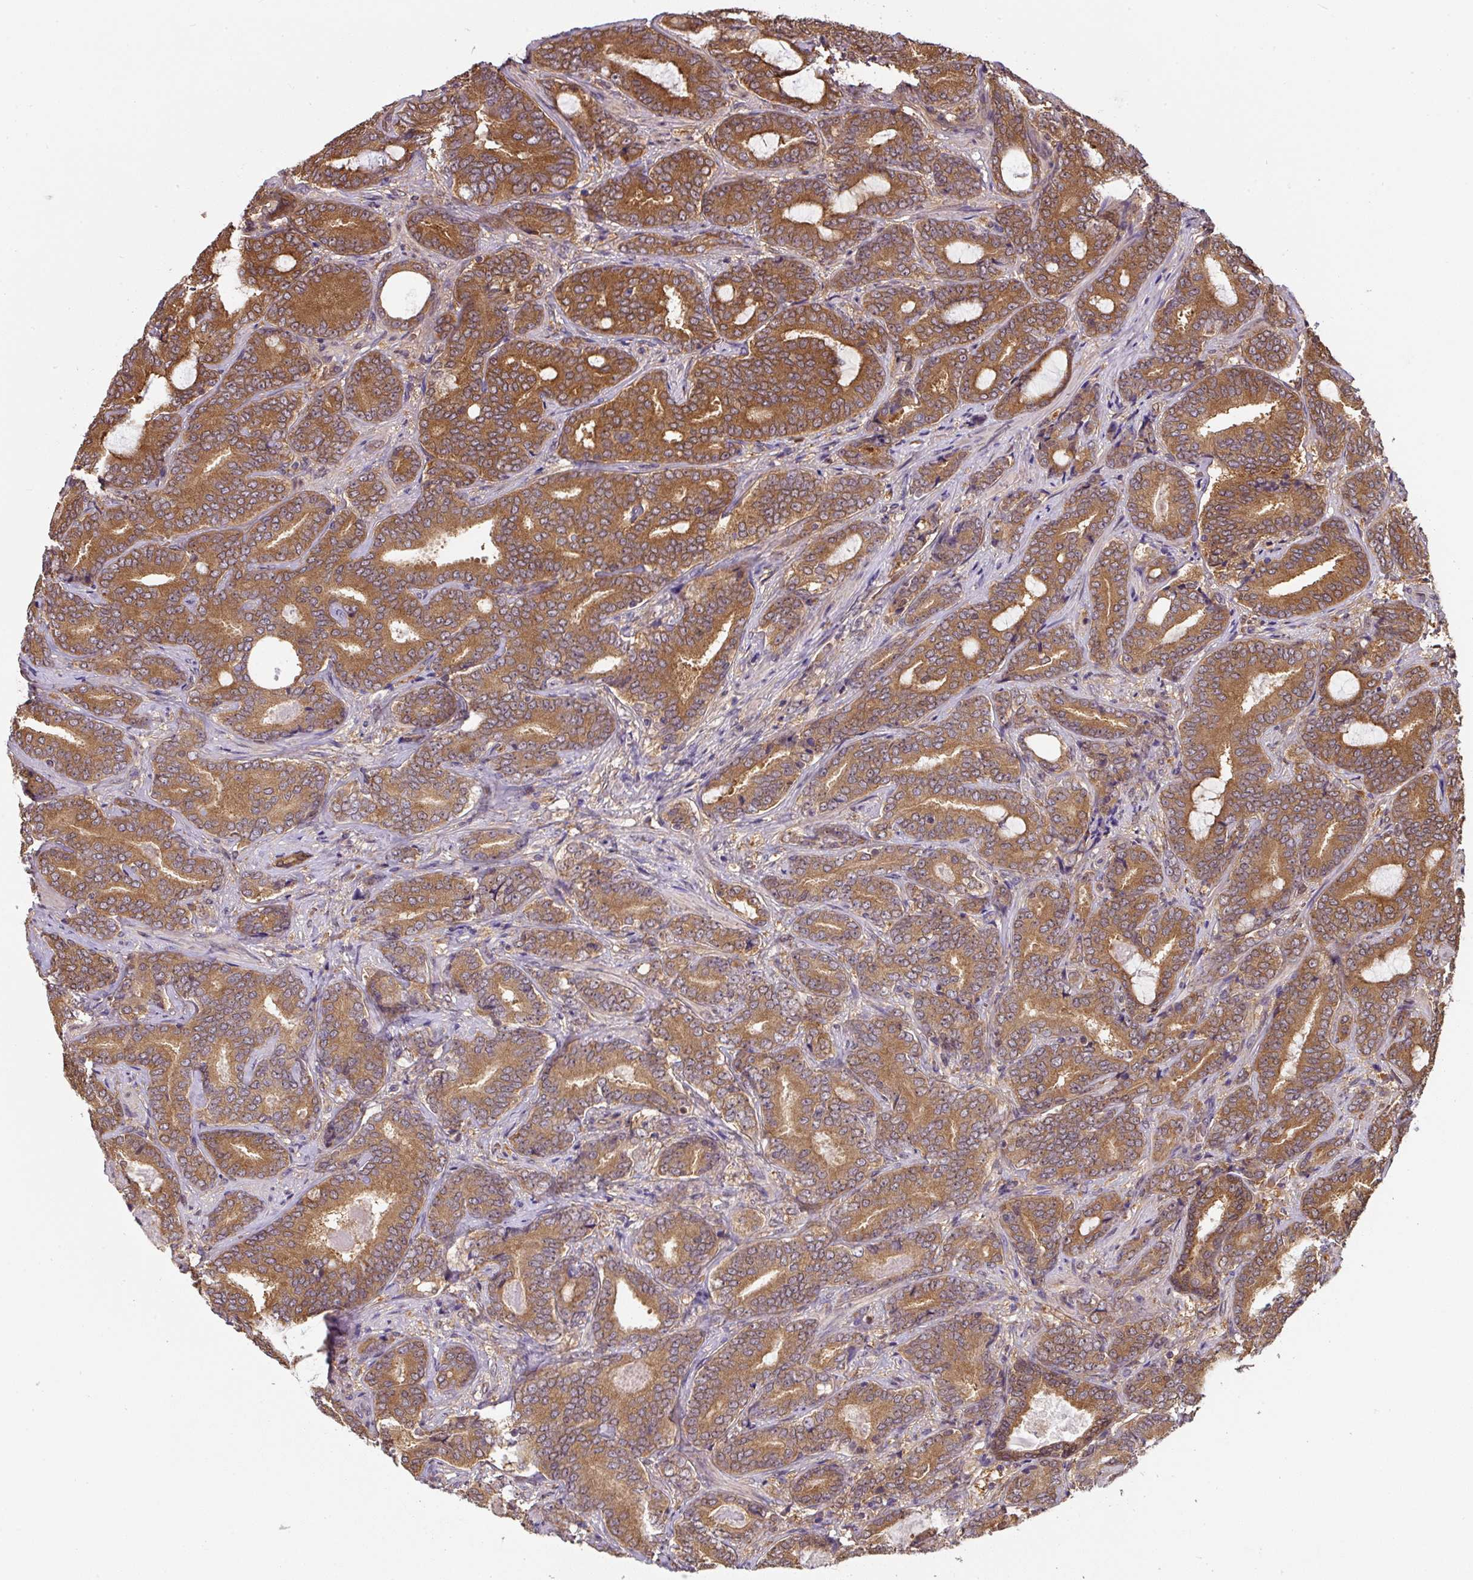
{"staining": {"intensity": "strong", "quantity": ">75%", "location": "cytoplasmic/membranous"}, "tissue": "prostate cancer", "cell_type": "Tumor cells", "image_type": "cancer", "snomed": [{"axis": "morphology", "description": "Adenocarcinoma, Low grade"}, {"axis": "topography", "description": "Prostate and seminal vesicle, NOS"}], "caption": "Immunohistochemistry (IHC) photomicrograph of neoplastic tissue: prostate low-grade adenocarcinoma stained using immunohistochemistry reveals high levels of strong protein expression localized specifically in the cytoplasmic/membranous of tumor cells, appearing as a cytoplasmic/membranous brown color.", "gene": "ST13", "patient": {"sex": "male", "age": 61}}